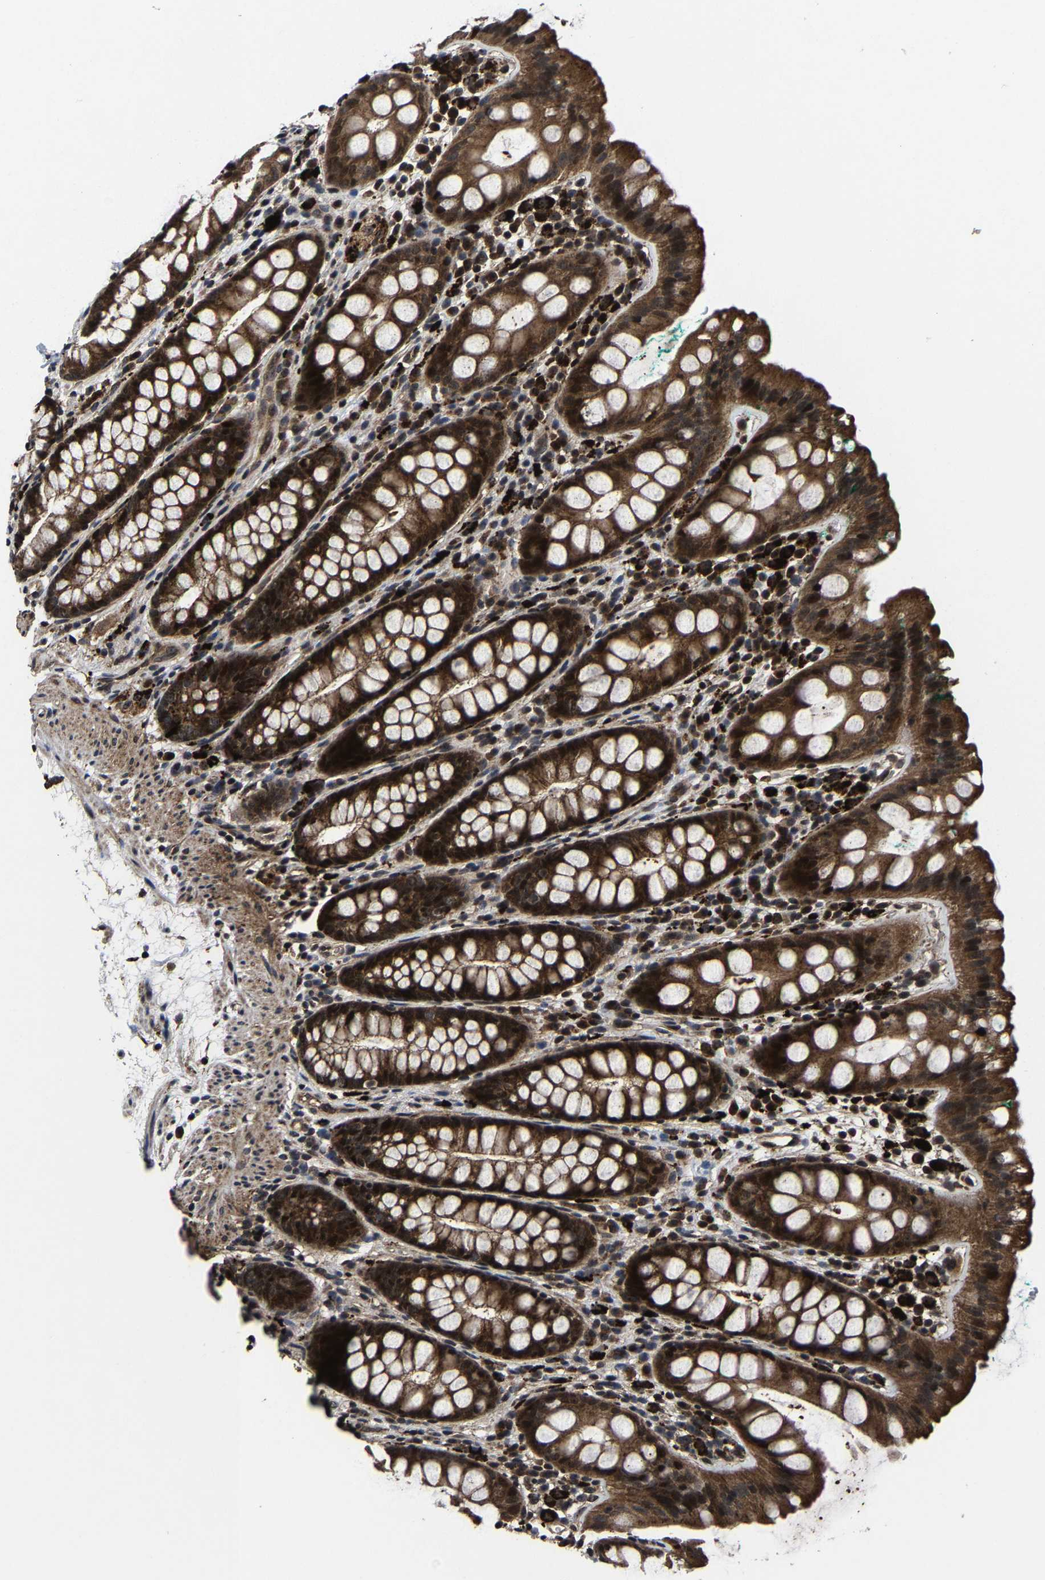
{"staining": {"intensity": "strong", "quantity": ">75%", "location": "cytoplasmic/membranous,nuclear"}, "tissue": "rectum", "cell_type": "Glandular cells", "image_type": "normal", "snomed": [{"axis": "morphology", "description": "Normal tissue, NOS"}, {"axis": "topography", "description": "Rectum"}], "caption": "Immunohistochemical staining of unremarkable human rectum exhibits >75% levels of strong cytoplasmic/membranous,nuclear protein staining in approximately >75% of glandular cells.", "gene": "ZCCHC7", "patient": {"sex": "female", "age": 65}}